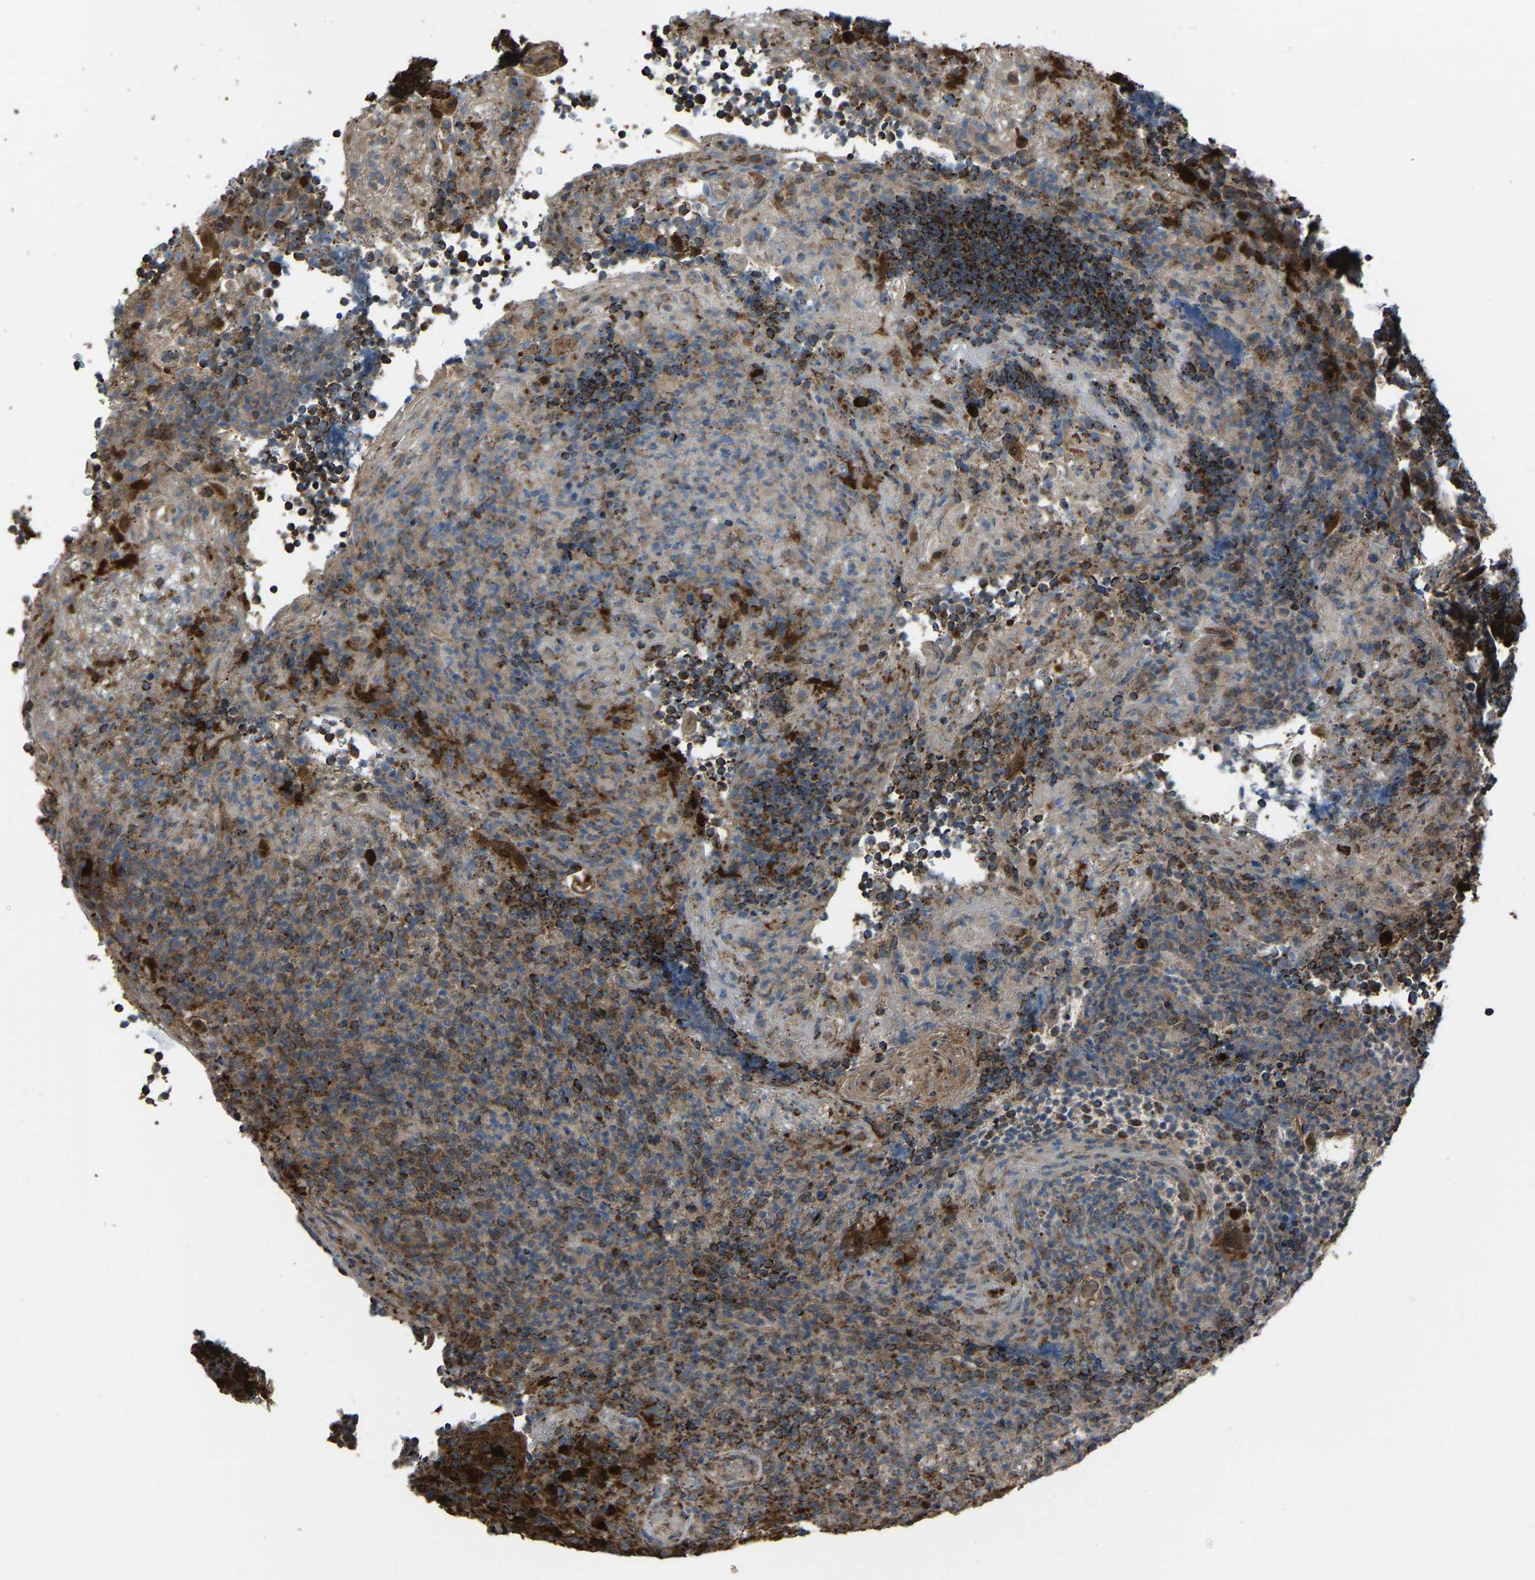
{"staining": {"intensity": "strong", "quantity": ">75%", "location": "cytoplasmic/membranous"}, "tissue": "tonsil", "cell_type": "Germinal center cells", "image_type": "normal", "snomed": [{"axis": "morphology", "description": "Normal tissue, NOS"}, {"axis": "topography", "description": "Tonsil"}], "caption": "A histopathology image of human tonsil stained for a protein displays strong cytoplasmic/membranous brown staining in germinal center cells. (Stains: DAB (3,3'-diaminobenzidine) in brown, nuclei in blue, Microscopy: brightfield microscopy at high magnification).", "gene": "AKR1A1", "patient": {"sex": "male", "age": 37}}